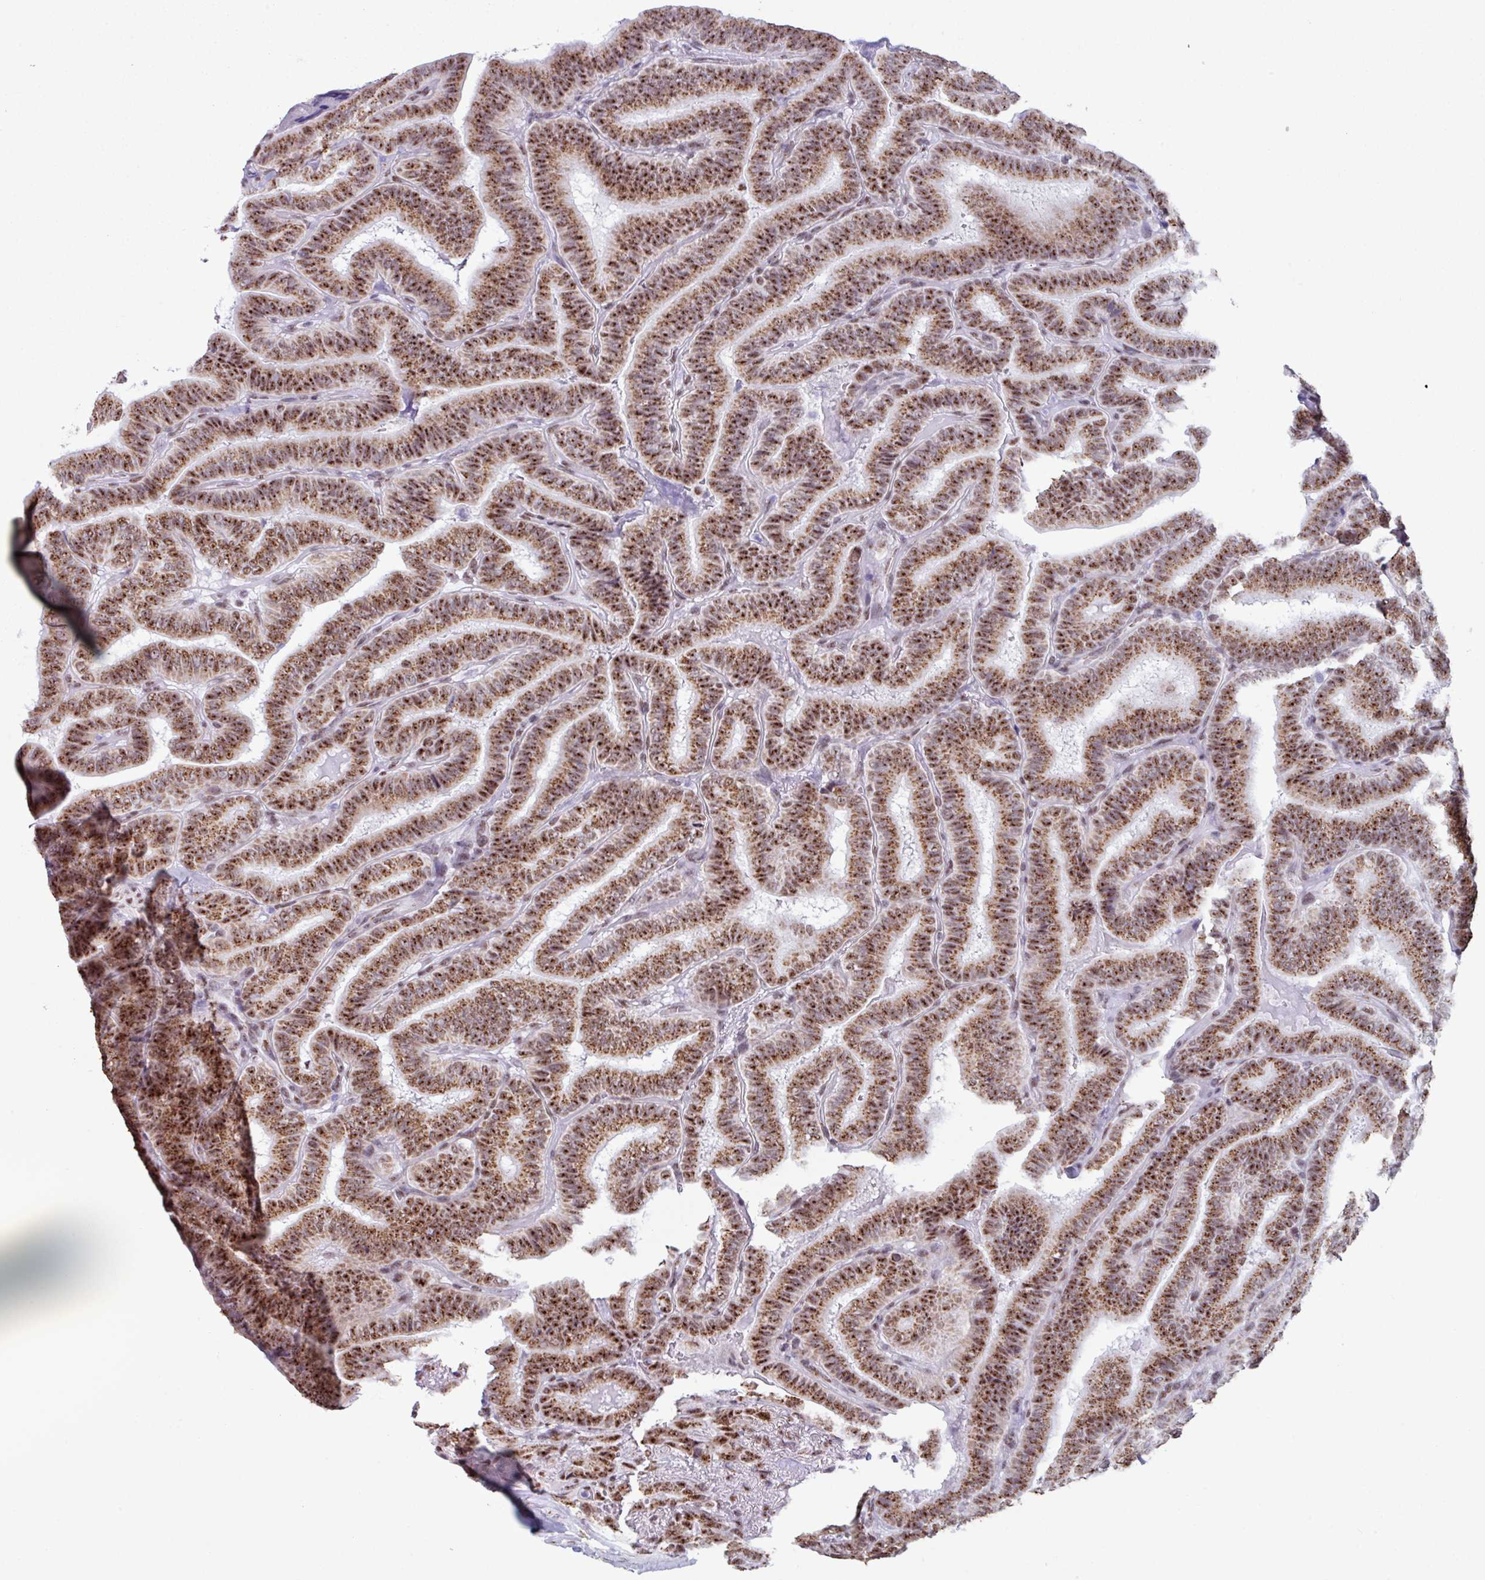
{"staining": {"intensity": "strong", "quantity": ">75%", "location": "cytoplasmic/membranous,nuclear"}, "tissue": "thyroid cancer", "cell_type": "Tumor cells", "image_type": "cancer", "snomed": [{"axis": "morphology", "description": "Papillary adenocarcinoma, NOS"}, {"axis": "topography", "description": "Thyroid gland"}], "caption": "Immunohistochemical staining of thyroid cancer displays high levels of strong cytoplasmic/membranous and nuclear protein expression in approximately >75% of tumor cells.", "gene": "PUF60", "patient": {"sex": "male", "age": 61}}